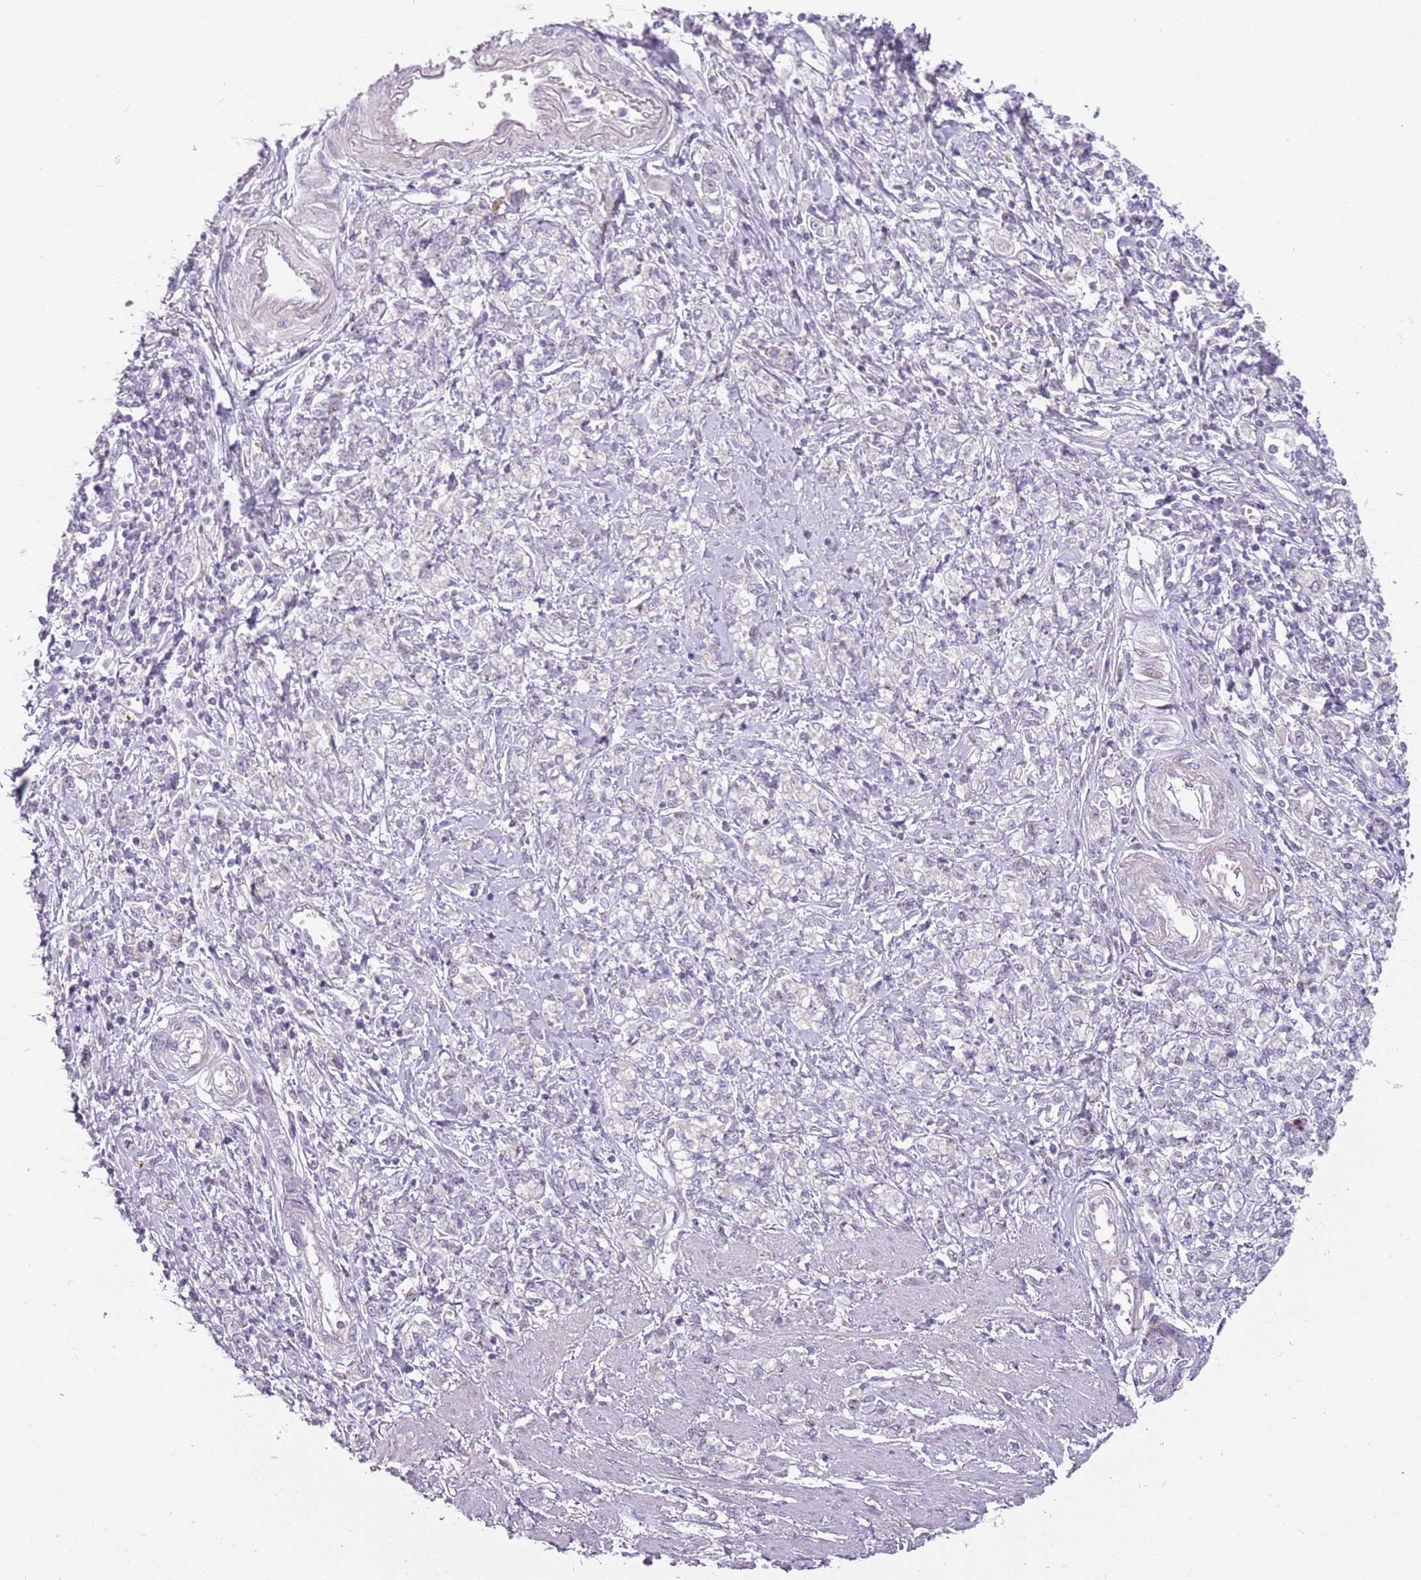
{"staining": {"intensity": "negative", "quantity": "none", "location": "none"}, "tissue": "stomach cancer", "cell_type": "Tumor cells", "image_type": "cancer", "snomed": [{"axis": "morphology", "description": "Adenocarcinoma, NOS"}, {"axis": "topography", "description": "Stomach"}], "caption": "Tumor cells show no significant protein expression in stomach cancer.", "gene": "DEFB116", "patient": {"sex": "female", "age": 76}}